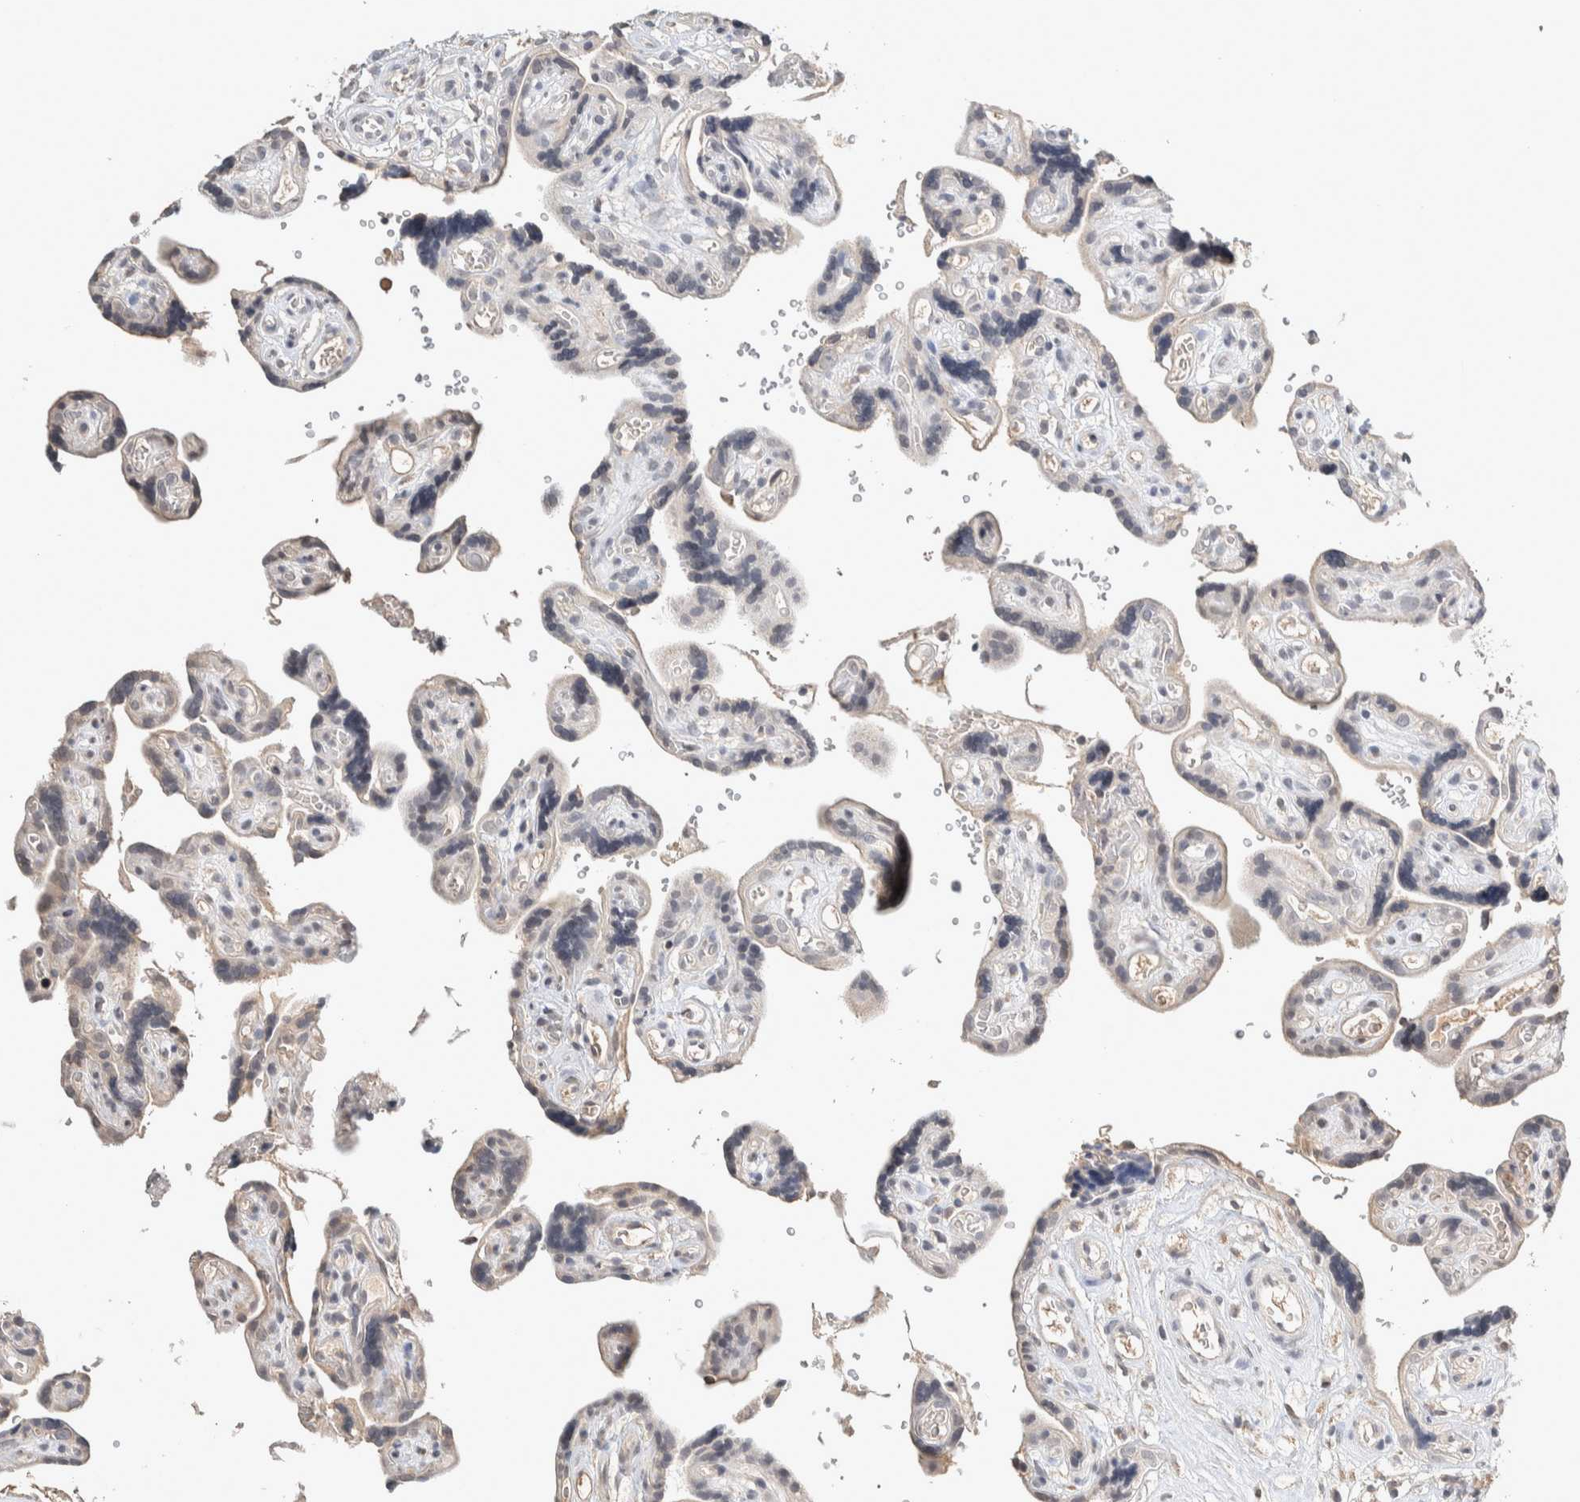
{"staining": {"intensity": "weak", "quantity": "25%-75%", "location": "cytoplasmic/membranous"}, "tissue": "placenta", "cell_type": "Decidual cells", "image_type": "normal", "snomed": [{"axis": "morphology", "description": "Normal tissue, NOS"}, {"axis": "topography", "description": "Placenta"}], "caption": "Brown immunohistochemical staining in benign placenta demonstrates weak cytoplasmic/membranous positivity in approximately 25%-75% of decidual cells. The staining is performed using DAB (3,3'-diaminobenzidine) brown chromogen to label protein expression. The nuclei are counter-stained blue using hematoxylin.", "gene": "CRAT", "patient": {"sex": "female", "age": 30}}